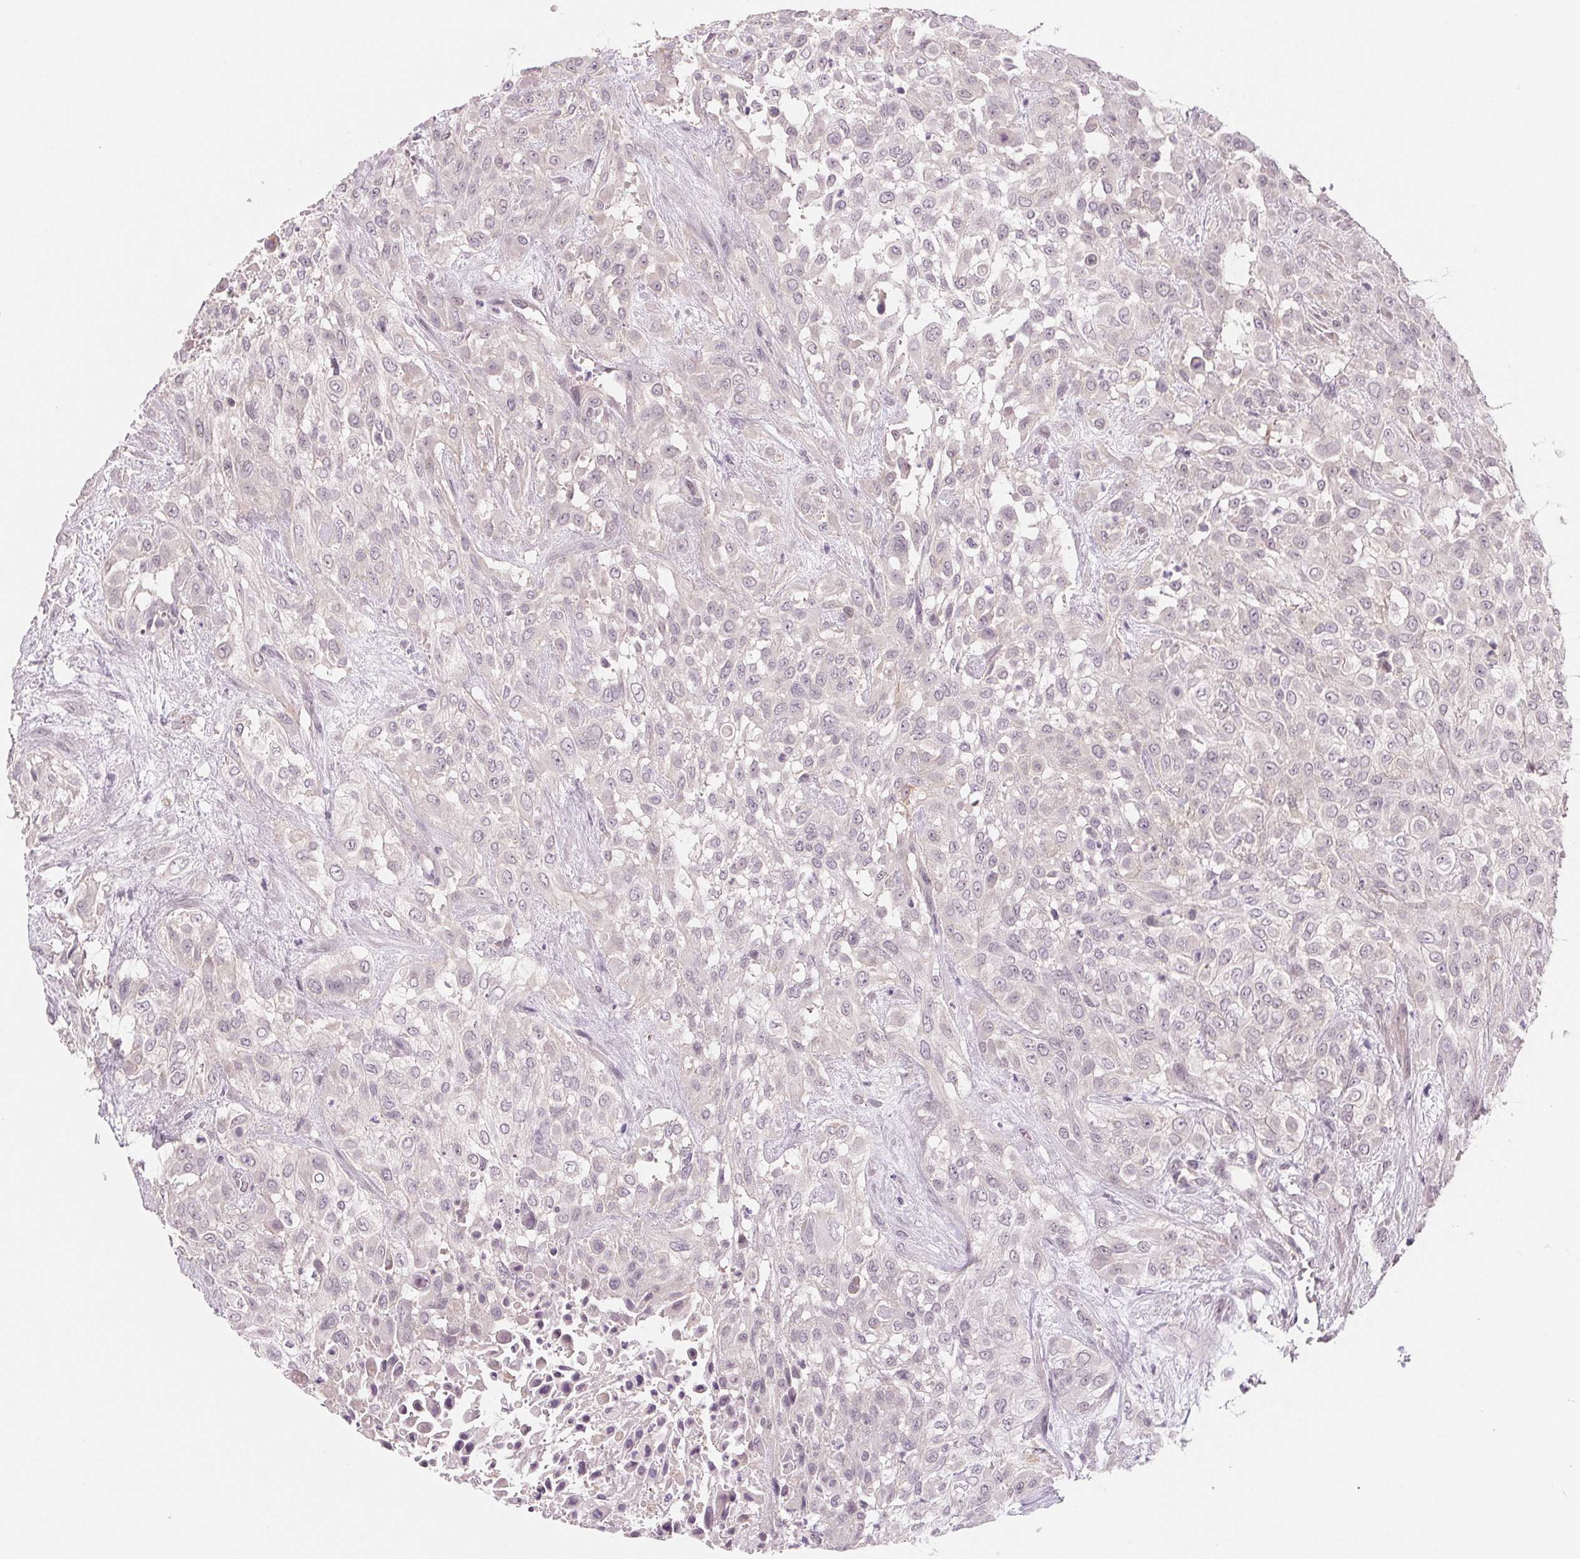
{"staining": {"intensity": "negative", "quantity": "none", "location": "none"}, "tissue": "urothelial cancer", "cell_type": "Tumor cells", "image_type": "cancer", "snomed": [{"axis": "morphology", "description": "Urothelial carcinoma, High grade"}, {"axis": "topography", "description": "Urinary bladder"}], "caption": "Immunohistochemistry (IHC) histopathology image of human urothelial cancer stained for a protein (brown), which displays no expression in tumor cells.", "gene": "CFC1", "patient": {"sex": "male", "age": 57}}